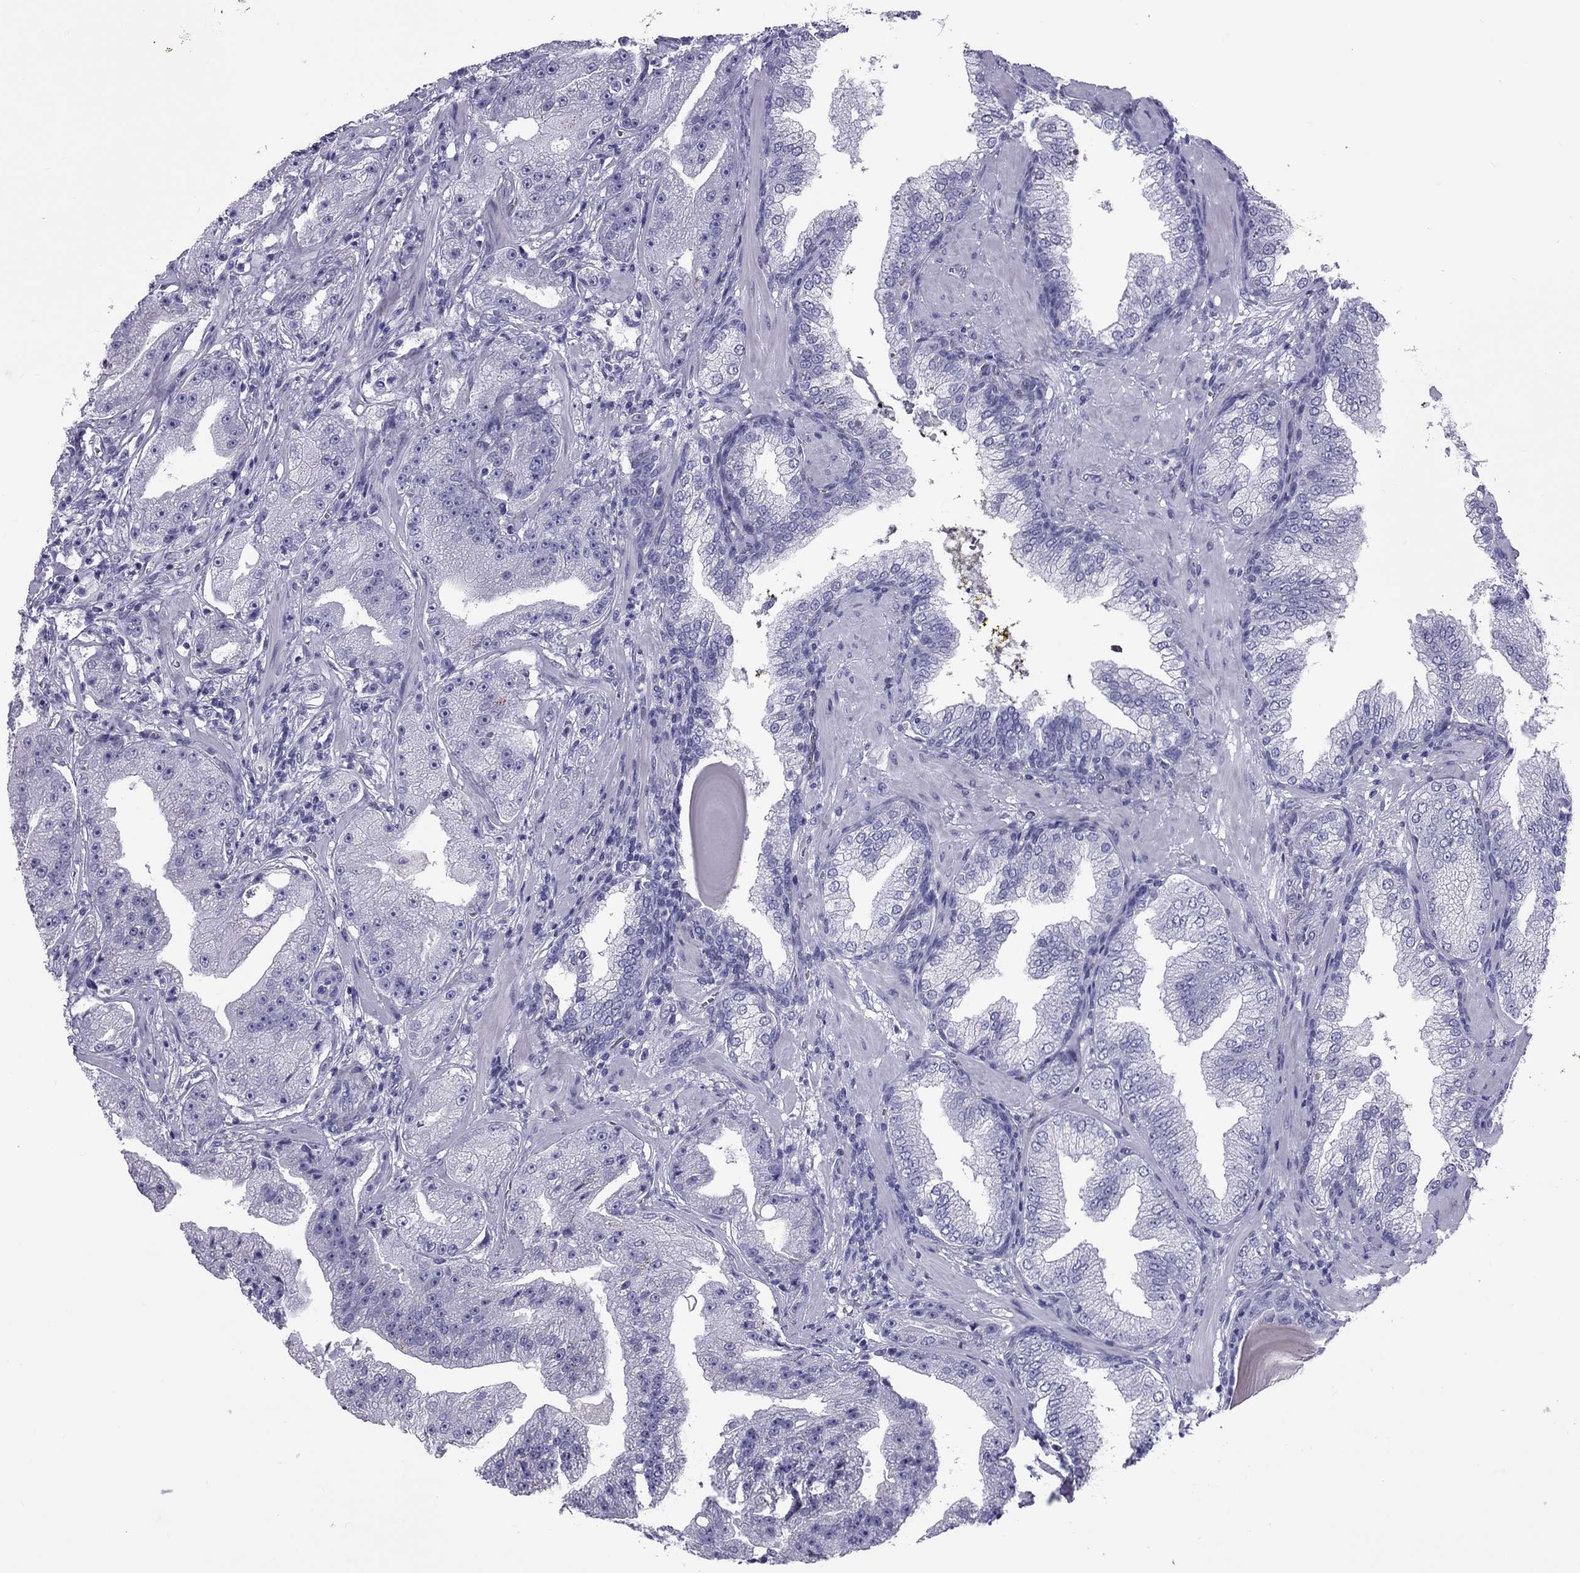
{"staining": {"intensity": "negative", "quantity": "none", "location": "none"}, "tissue": "prostate cancer", "cell_type": "Tumor cells", "image_type": "cancer", "snomed": [{"axis": "morphology", "description": "Adenocarcinoma, Low grade"}, {"axis": "topography", "description": "Prostate"}], "caption": "IHC photomicrograph of neoplastic tissue: human prostate cancer (adenocarcinoma (low-grade)) stained with DAB demonstrates no significant protein staining in tumor cells. (DAB immunohistochemistry (IHC) visualized using brightfield microscopy, high magnification).", "gene": "FSCN3", "patient": {"sex": "male", "age": 62}}